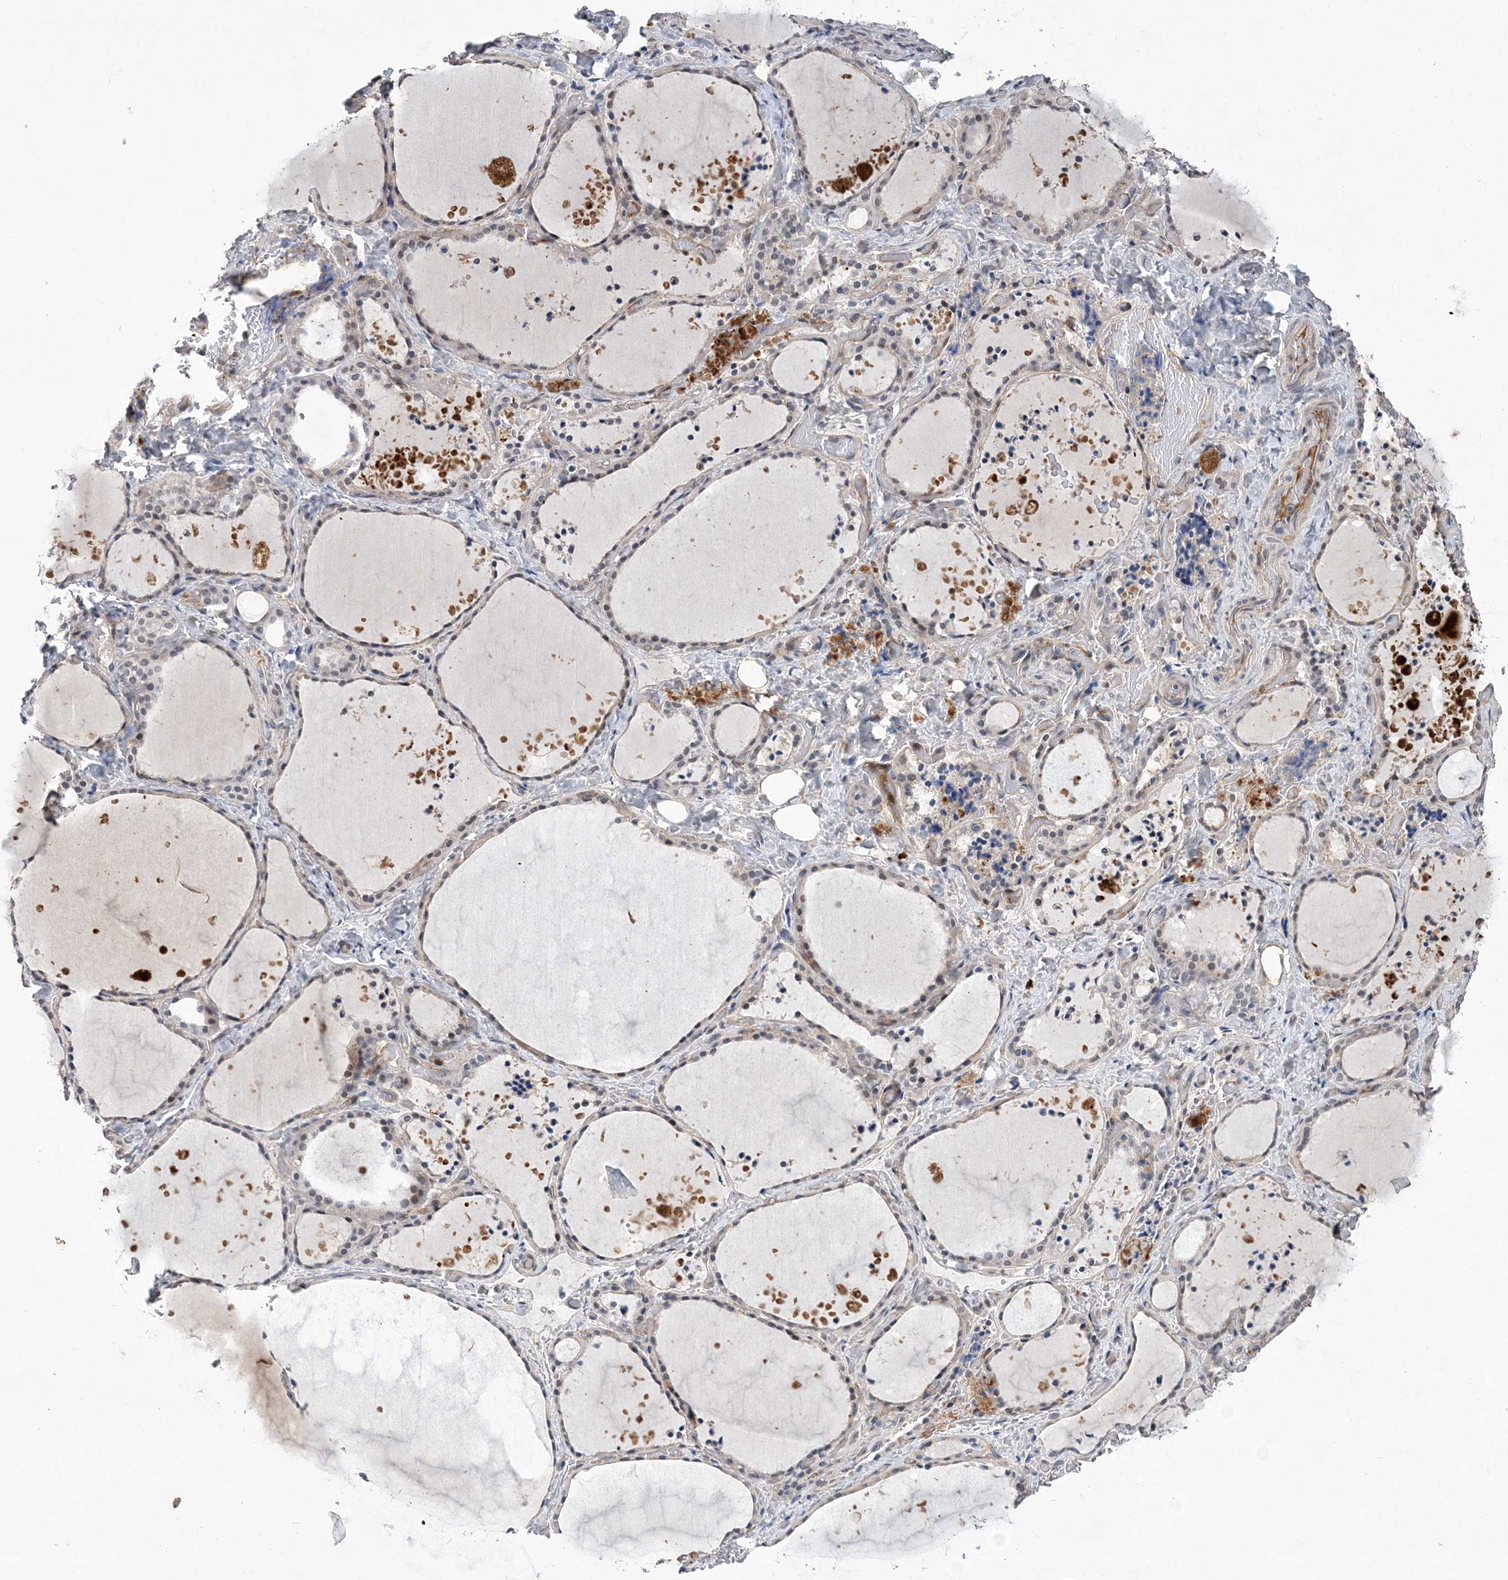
{"staining": {"intensity": "moderate", "quantity": "25%-75%", "location": "cytoplasmic/membranous,nuclear"}, "tissue": "thyroid gland", "cell_type": "Glandular cells", "image_type": "normal", "snomed": [{"axis": "morphology", "description": "Normal tissue, NOS"}, {"axis": "topography", "description": "Thyroid gland"}], "caption": "Thyroid gland stained with DAB (3,3'-diaminobenzidine) immunohistochemistry (IHC) reveals medium levels of moderate cytoplasmic/membranous,nuclear expression in about 25%-75% of glandular cells. Immunohistochemistry (ihc) stains the protein in brown and the nuclei are stained blue.", "gene": "FAM217A", "patient": {"sex": "female", "age": 44}}